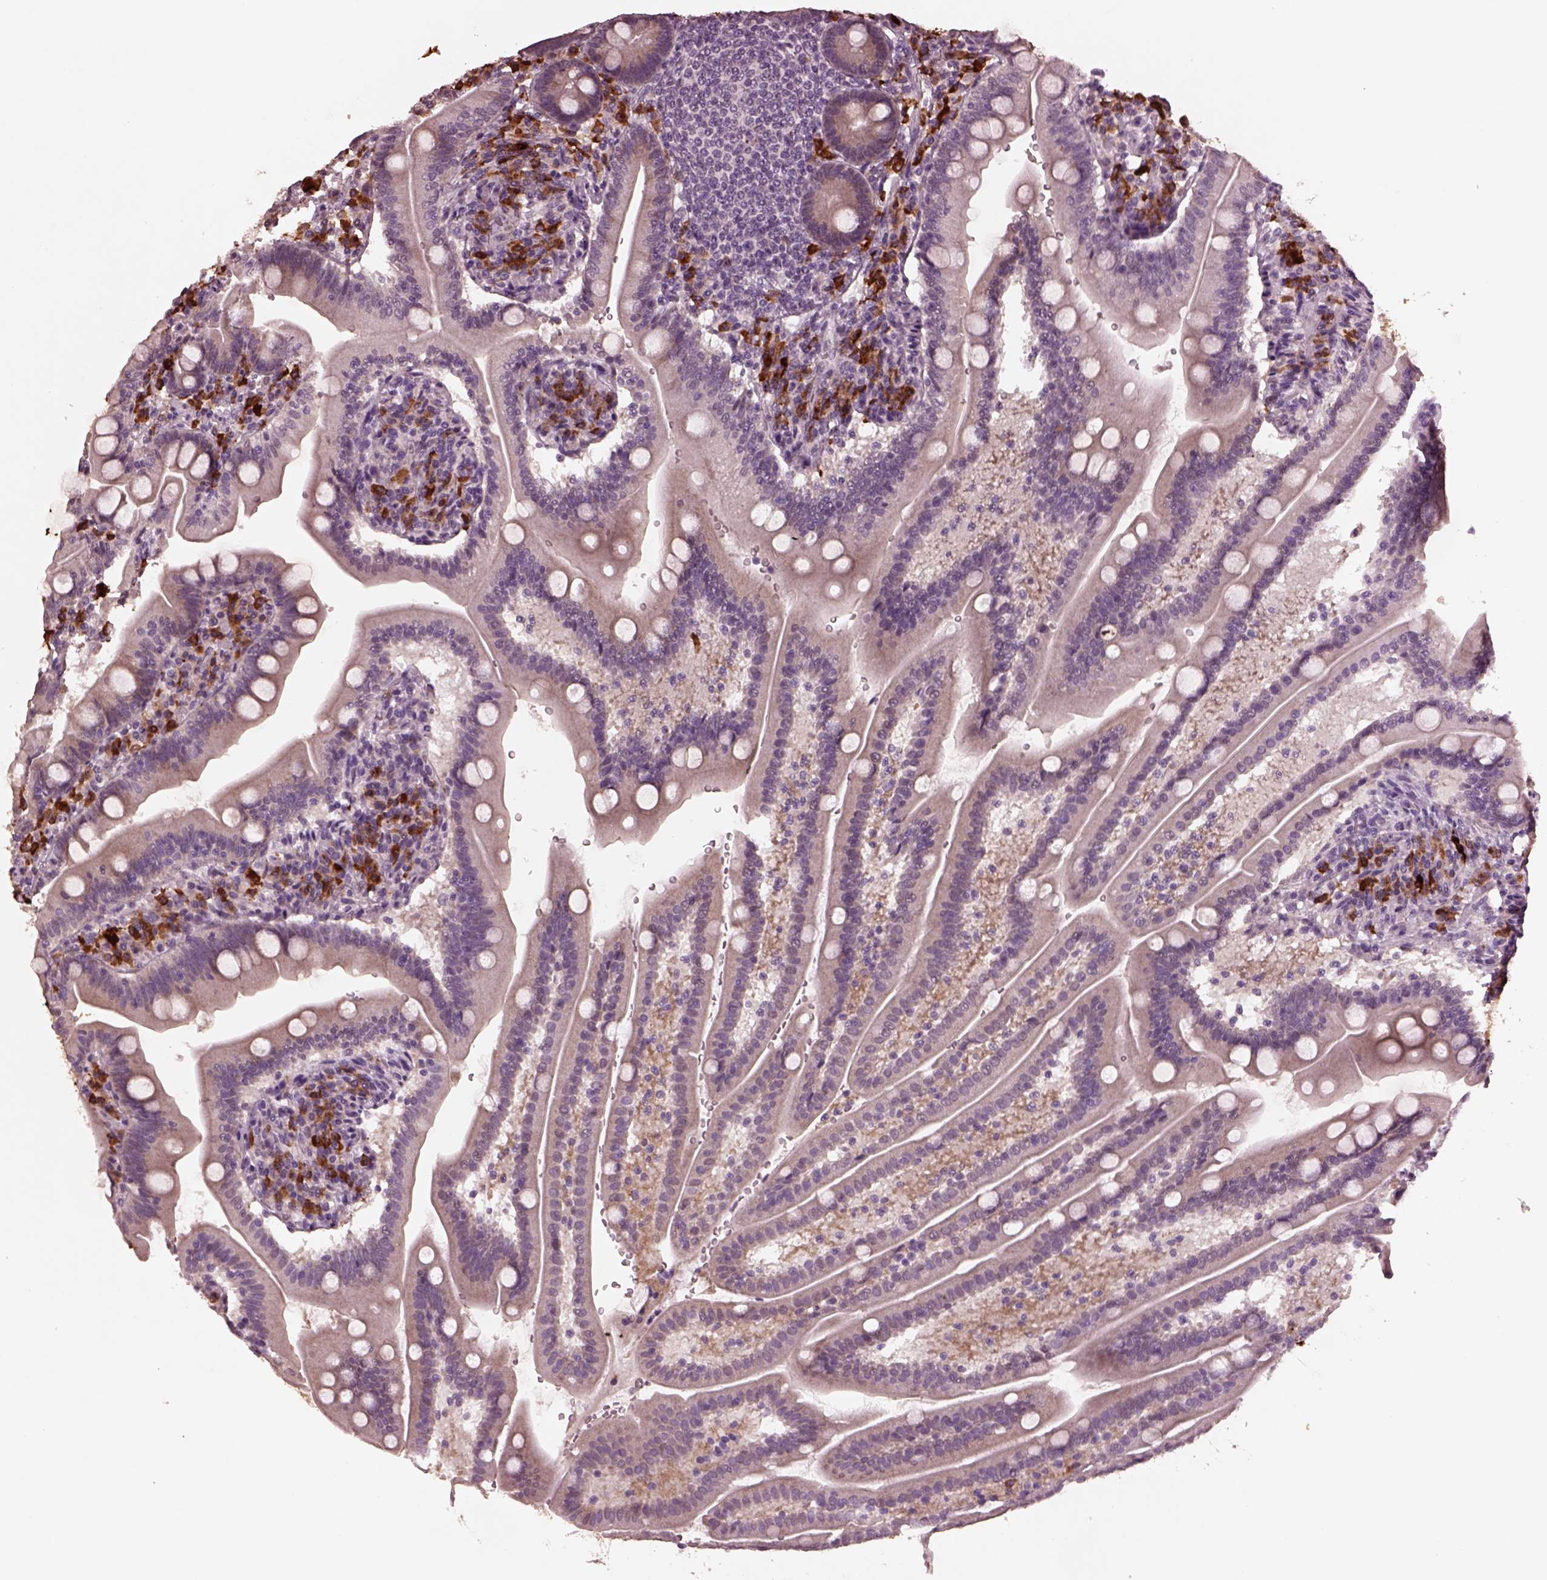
{"staining": {"intensity": "negative", "quantity": "none", "location": "none"}, "tissue": "duodenum", "cell_type": "Glandular cells", "image_type": "normal", "snomed": [{"axis": "morphology", "description": "Normal tissue, NOS"}, {"axis": "topography", "description": "Duodenum"}], "caption": "Human duodenum stained for a protein using immunohistochemistry shows no expression in glandular cells.", "gene": "IL18RAP", "patient": {"sex": "female", "age": 67}}